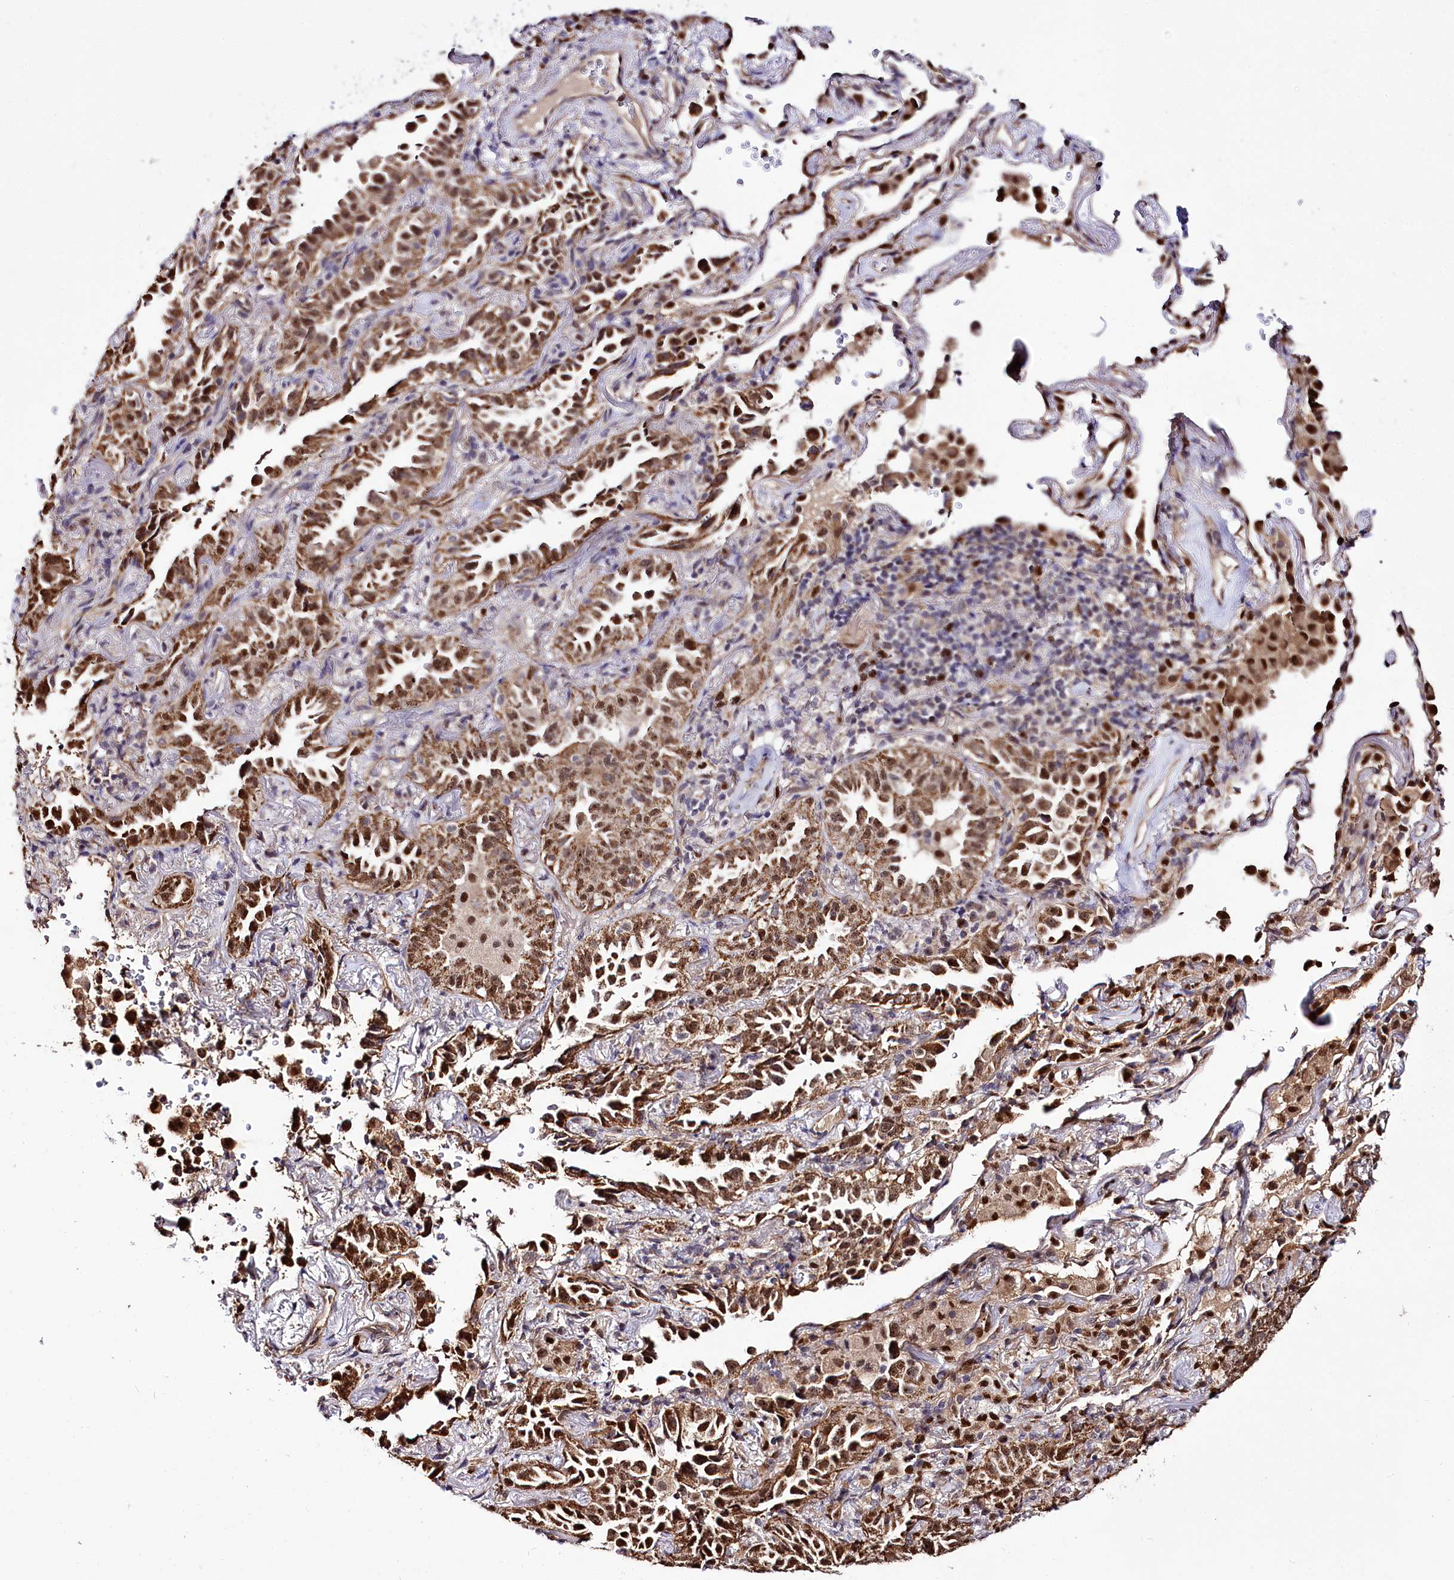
{"staining": {"intensity": "strong", "quantity": ">75%", "location": "cytoplasmic/membranous,nuclear"}, "tissue": "lung cancer", "cell_type": "Tumor cells", "image_type": "cancer", "snomed": [{"axis": "morphology", "description": "Adenocarcinoma, NOS"}, {"axis": "topography", "description": "Lung"}], "caption": "Protein staining displays strong cytoplasmic/membranous and nuclear staining in about >75% of tumor cells in lung cancer (adenocarcinoma). (Brightfield microscopy of DAB IHC at high magnification).", "gene": "GNL3L", "patient": {"sex": "female", "age": 69}}